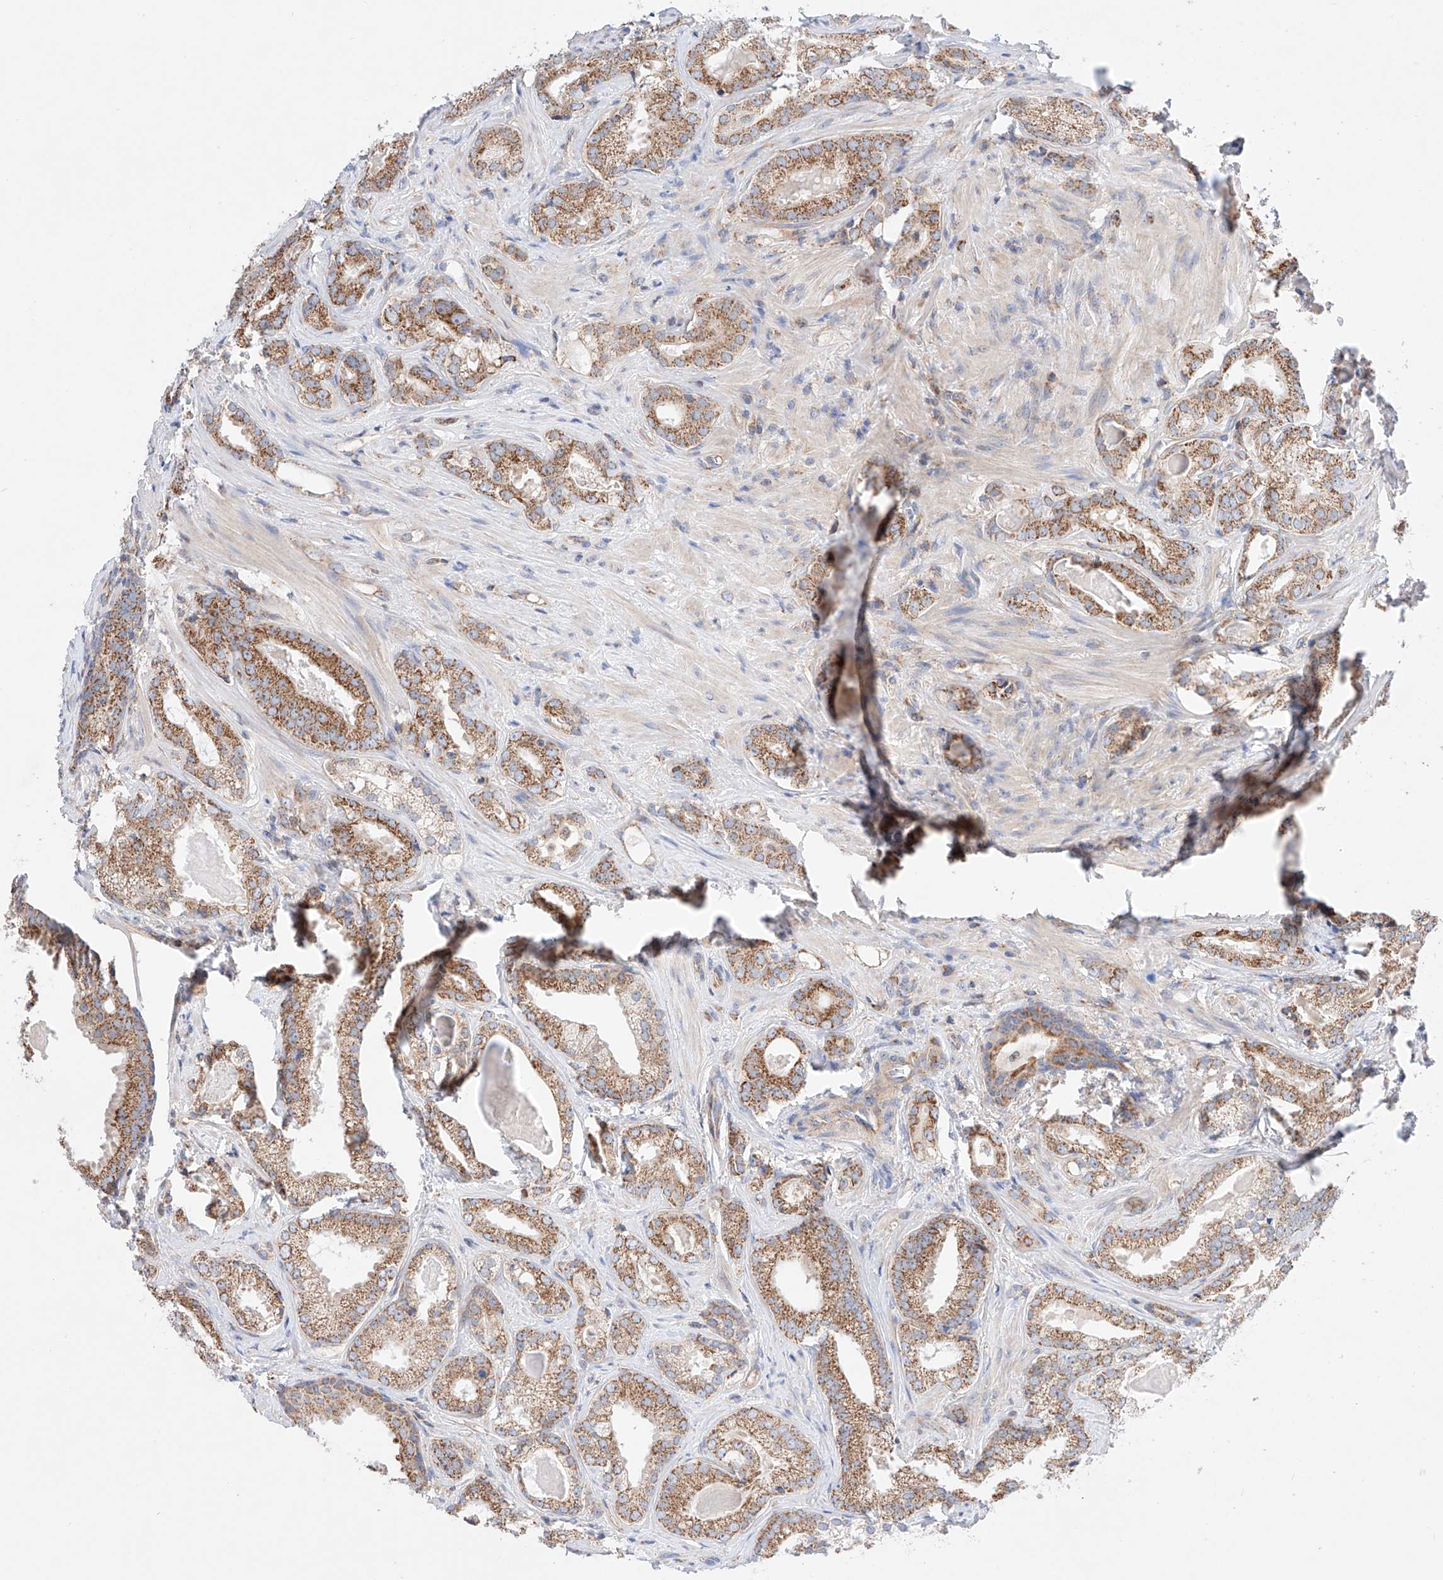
{"staining": {"intensity": "moderate", "quantity": ">75%", "location": "cytoplasmic/membranous"}, "tissue": "prostate cancer", "cell_type": "Tumor cells", "image_type": "cancer", "snomed": [{"axis": "morphology", "description": "Normal morphology"}, {"axis": "morphology", "description": "Adenocarcinoma, Low grade"}, {"axis": "topography", "description": "Prostate"}], "caption": "The histopathology image displays a brown stain indicating the presence of a protein in the cytoplasmic/membranous of tumor cells in prostate adenocarcinoma (low-grade).", "gene": "KTI12", "patient": {"sex": "male", "age": 72}}